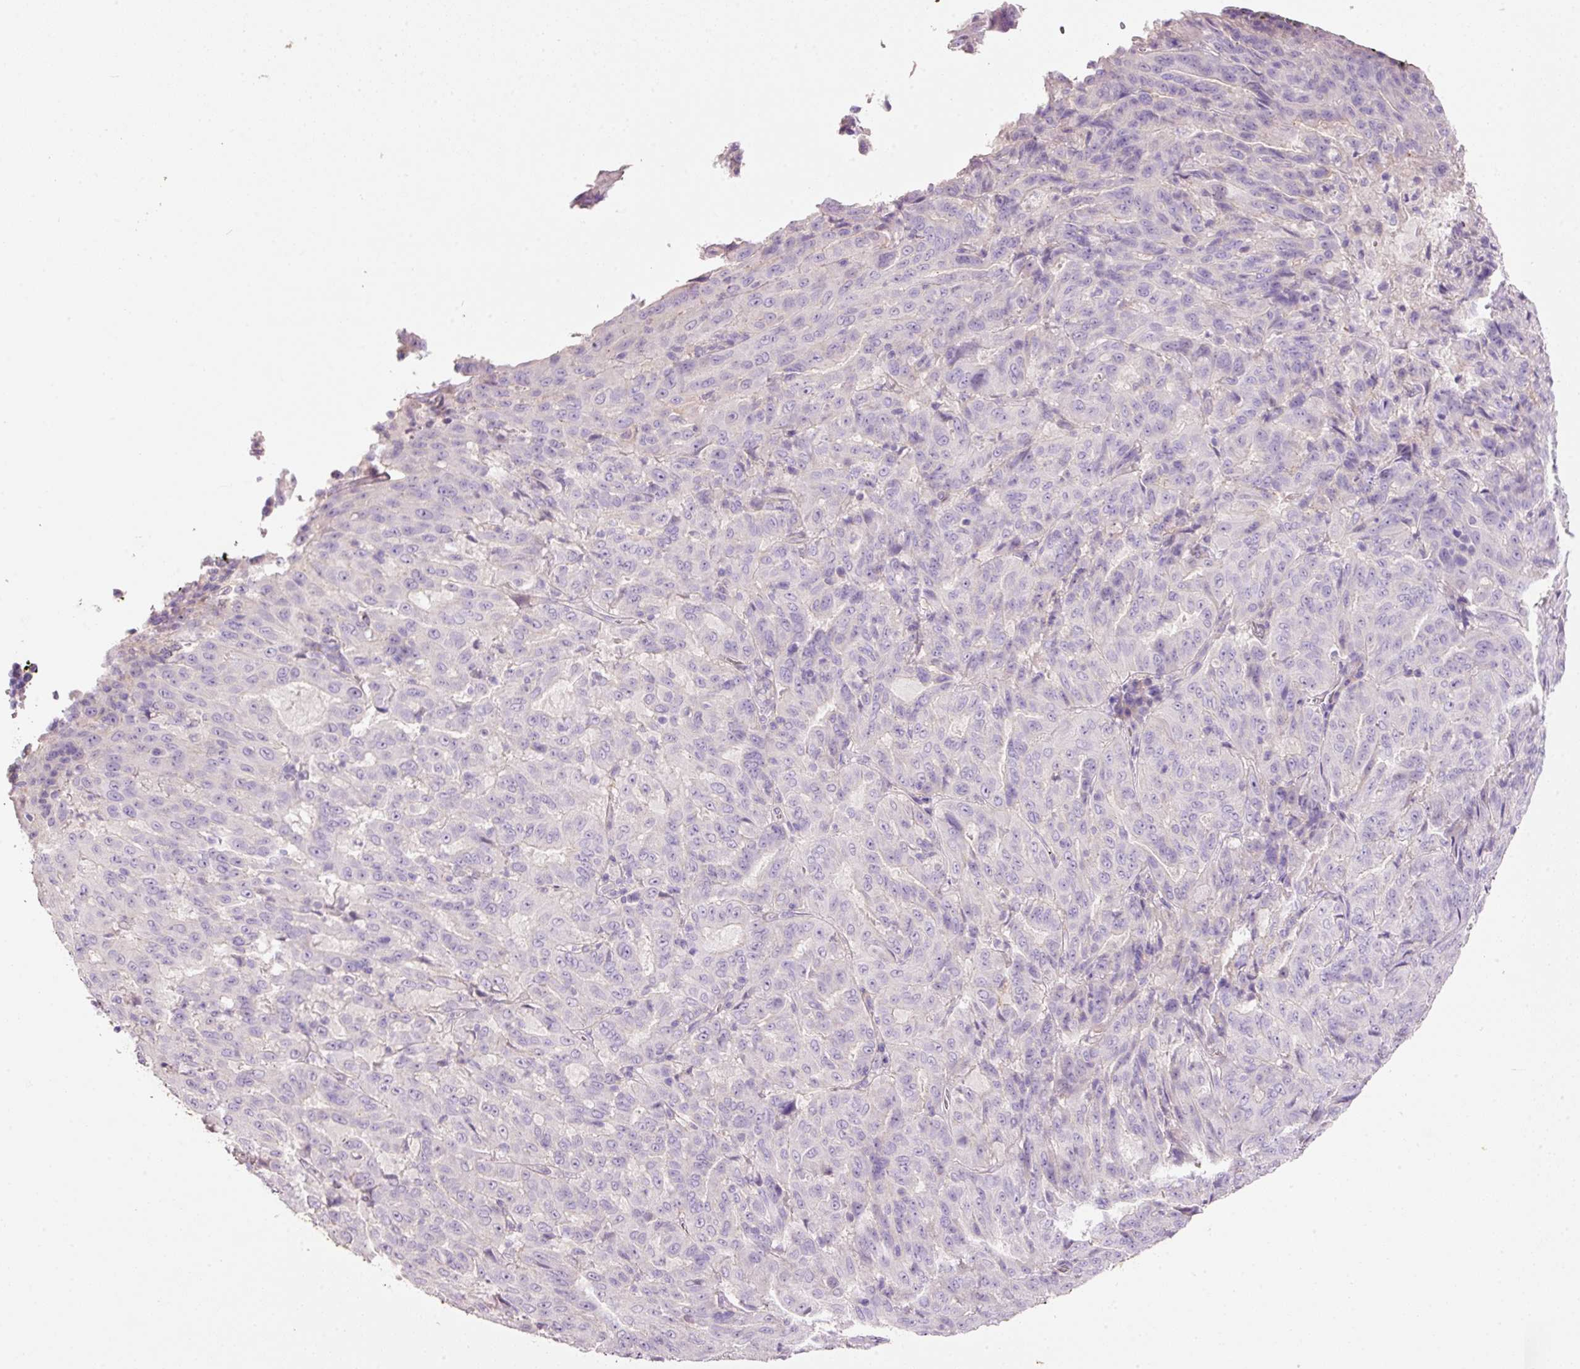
{"staining": {"intensity": "negative", "quantity": "none", "location": "none"}, "tissue": "pancreatic cancer", "cell_type": "Tumor cells", "image_type": "cancer", "snomed": [{"axis": "morphology", "description": "Adenocarcinoma, NOS"}, {"axis": "topography", "description": "Pancreas"}], "caption": "Protein analysis of pancreatic adenocarcinoma exhibits no significant staining in tumor cells. (DAB (3,3'-diaminobenzidine) IHC, high magnification).", "gene": "SOS2", "patient": {"sex": "male", "age": 63}}